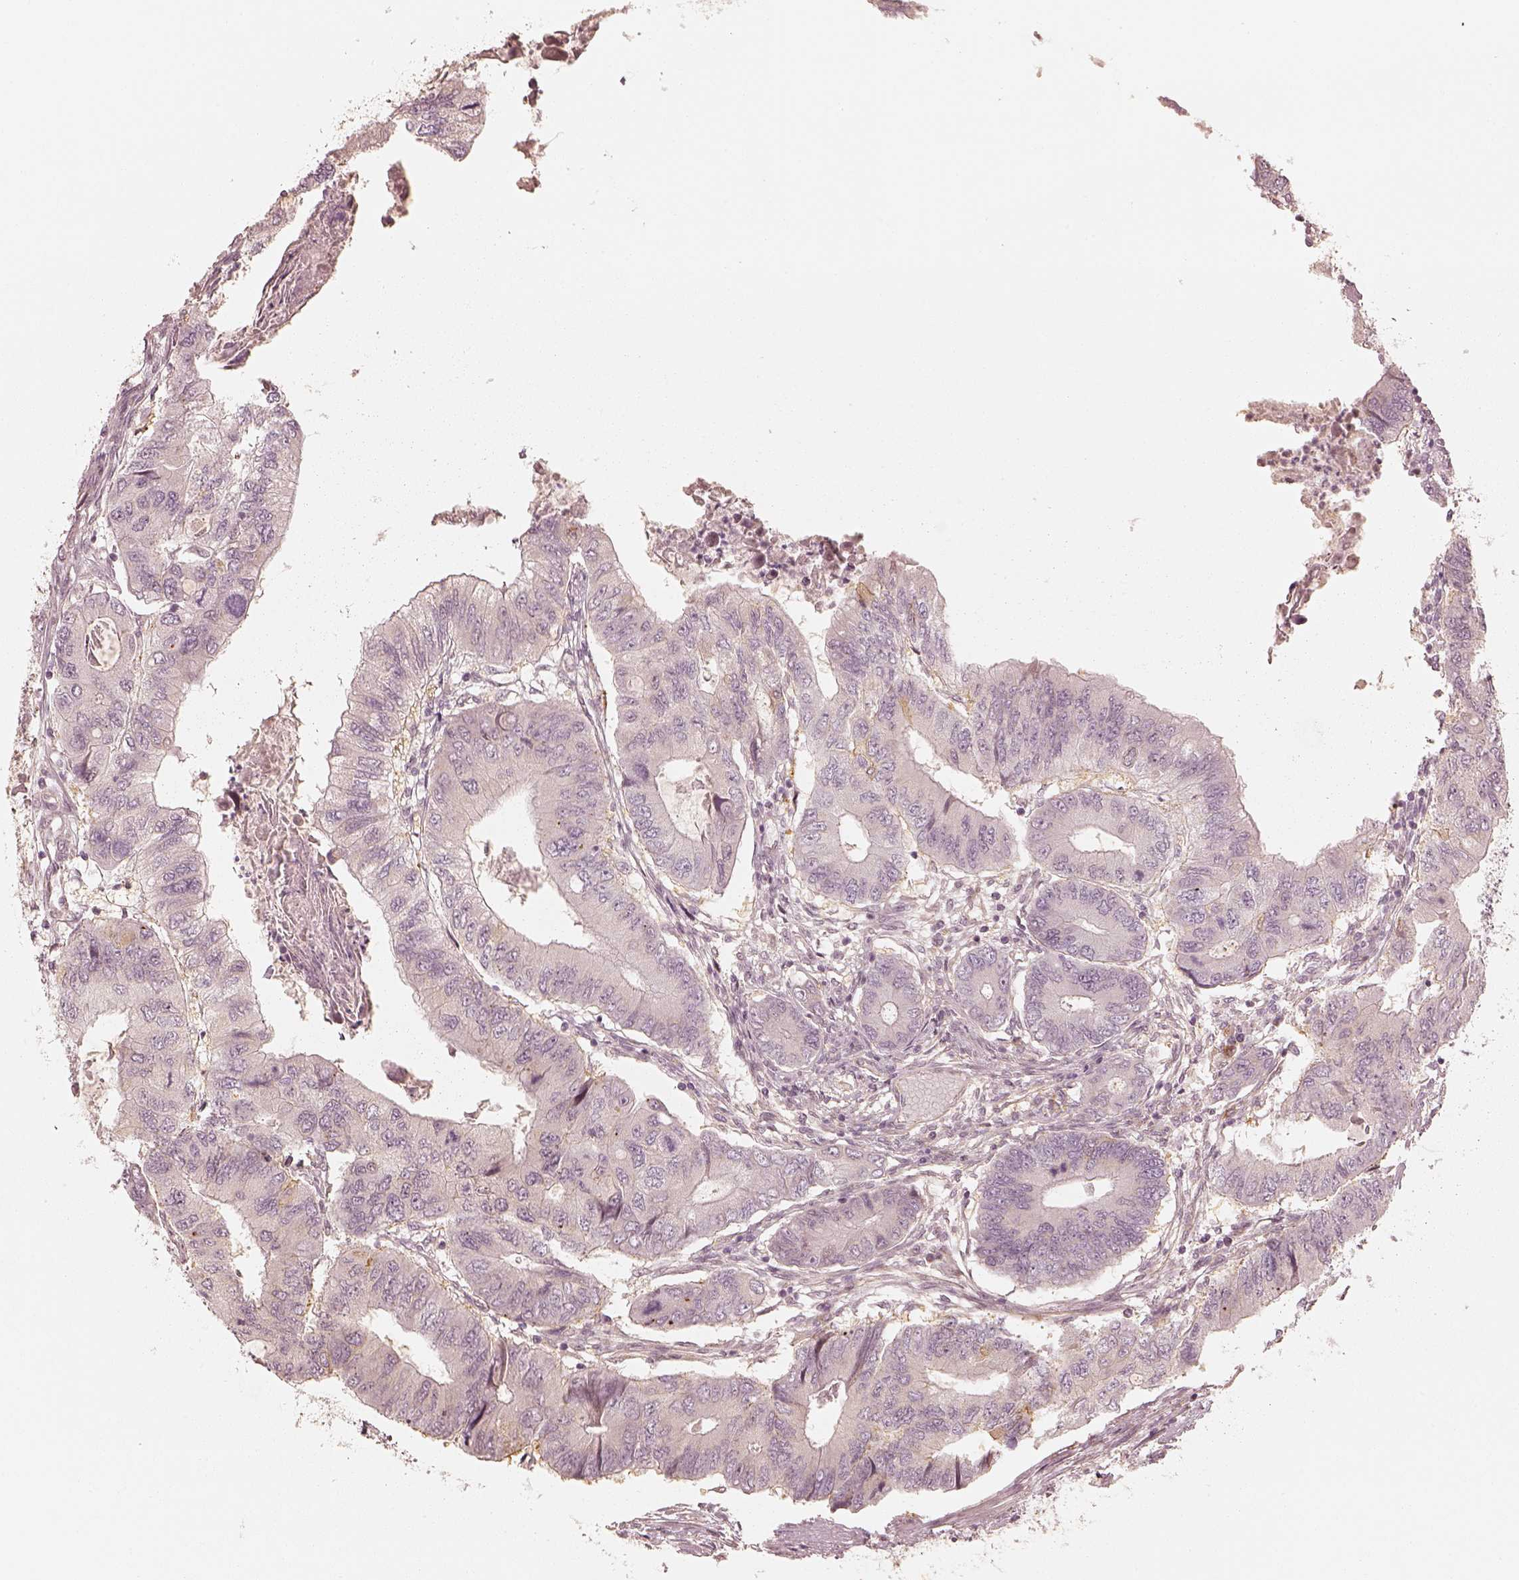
{"staining": {"intensity": "moderate", "quantity": "25%-75%", "location": "cytoplasmic/membranous"}, "tissue": "colorectal cancer", "cell_type": "Tumor cells", "image_type": "cancer", "snomed": [{"axis": "morphology", "description": "Adenocarcinoma, NOS"}, {"axis": "topography", "description": "Colon"}], "caption": "IHC staining of colorectal cancer (adenocarcinoma), which displays medium levels of moderate cytoplasmic/membranous staining in about 25%-75% of tumor cells indicating moderate cytoplasmic/membranous protein staining. The staining was performed using DAB (3,3'-diaminobenzidine) (brown) for protein detection and nuclei were counterstained in hematoxylin (blue).", "gene": "GORASP2", "patient": {"sex": "male", "age": 53}}